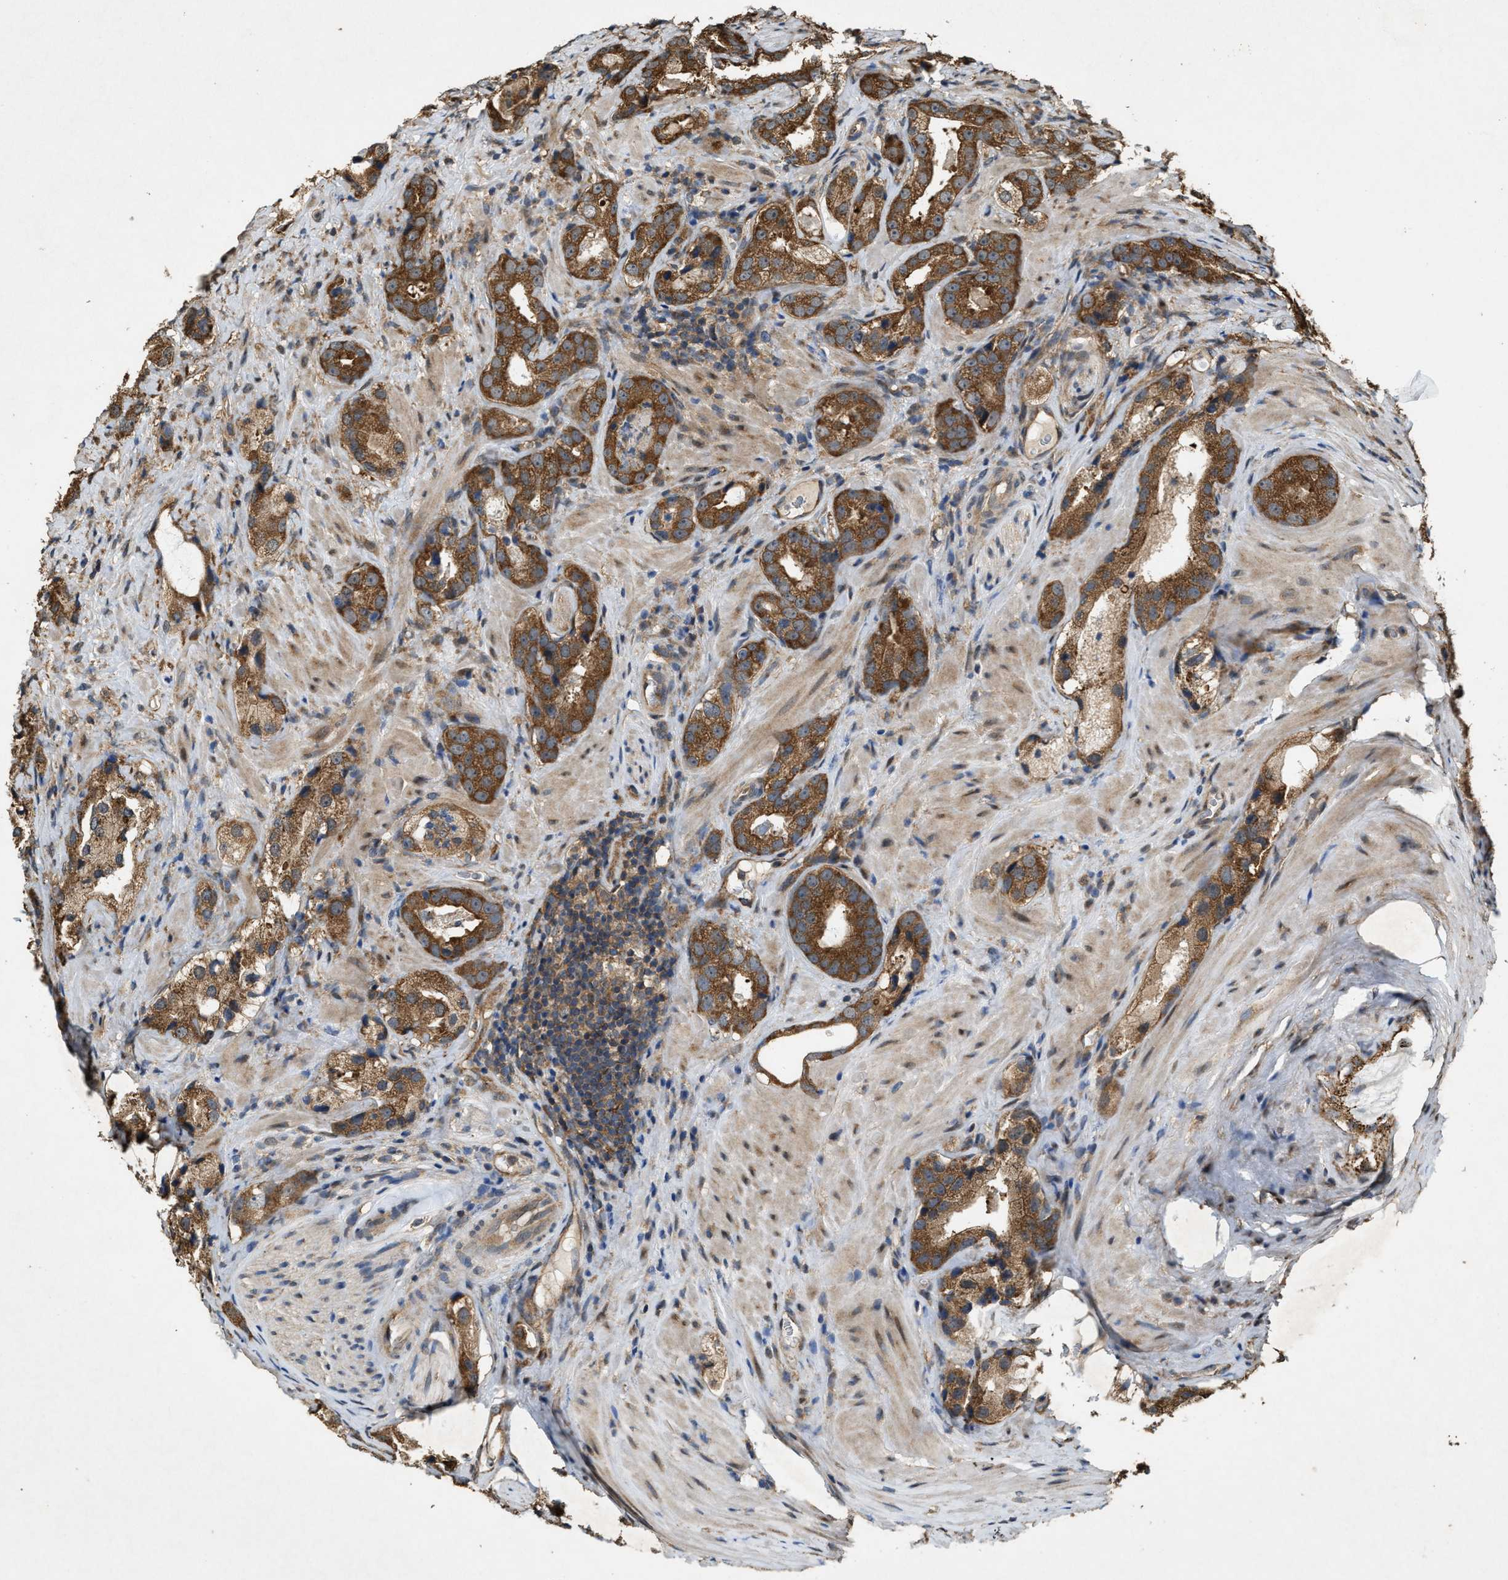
{"staining": {"intensity": "strong", "quantity": ">75%", "location": "cytoplasmic/membranous"}, "tissue": "prostate cancer", "cell_type": "Tumor cells", "image_type": "cancer", "snomed": [{"axis": "morphology", "description": "Adenocarcinoma, High grade"}, {"axis": "topography", "description": "Prostate"}], "caption": "Immunohistochemistry (IHC) image of human prostate adenocarcinoma (high-grade) stained for a protein (brown), which demonstrates high levels of strong cytoplasmic/membranous staining in approximately >75% of tumor cells.", "gene": "ARHGEF5", "patient": {"sex": "male", "age": 63}}